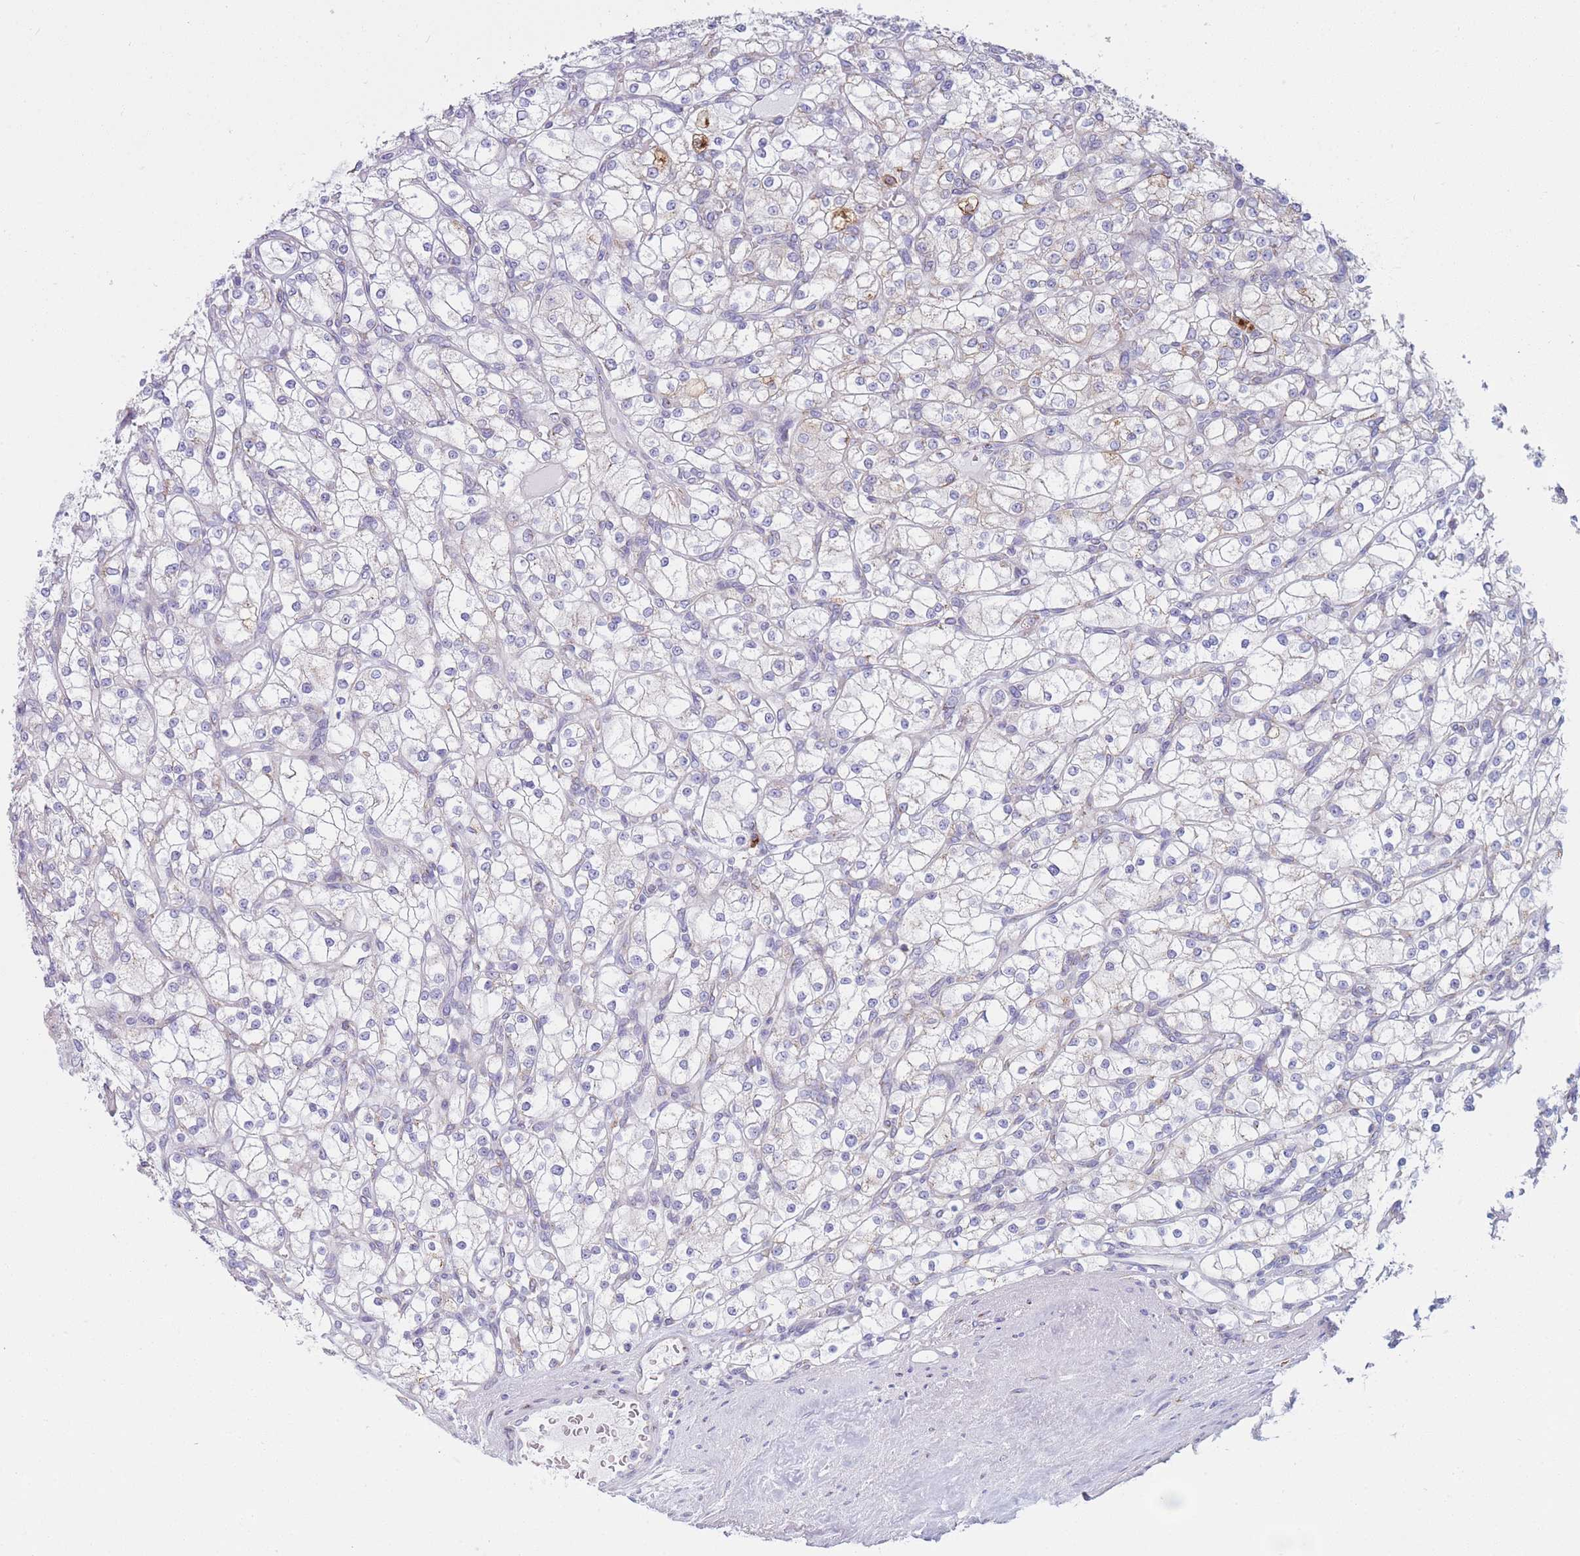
{"staining": {"intensity": "moderate", "quantity": "<25%", "location": "cytoplasmic/membranous"}, "tissue": "renal cancer", "cell_type": "Tumor cells", "image_type": "cancer", "snomed": [{"axis": "morphology", "description": "Adenocarcinoma, NOS"}, {"axis": "topography", "description": "Kidney"}], "caption": "IHC staining of adenocarcinoma (renal), which demonstrates low levels of moderate cytoplasmic/membranous expression in about <25% of tumor cells indicating moderate cytoplasmic/membranous protein staining. The staining was performed using DAB (3,3'-diaminobenzidine) (brown) for protein detection and nuclei were counterstained in hematoxylin (blue).", "gene": "MRPL30", "patient": {"sex": "male", "age": 80}}